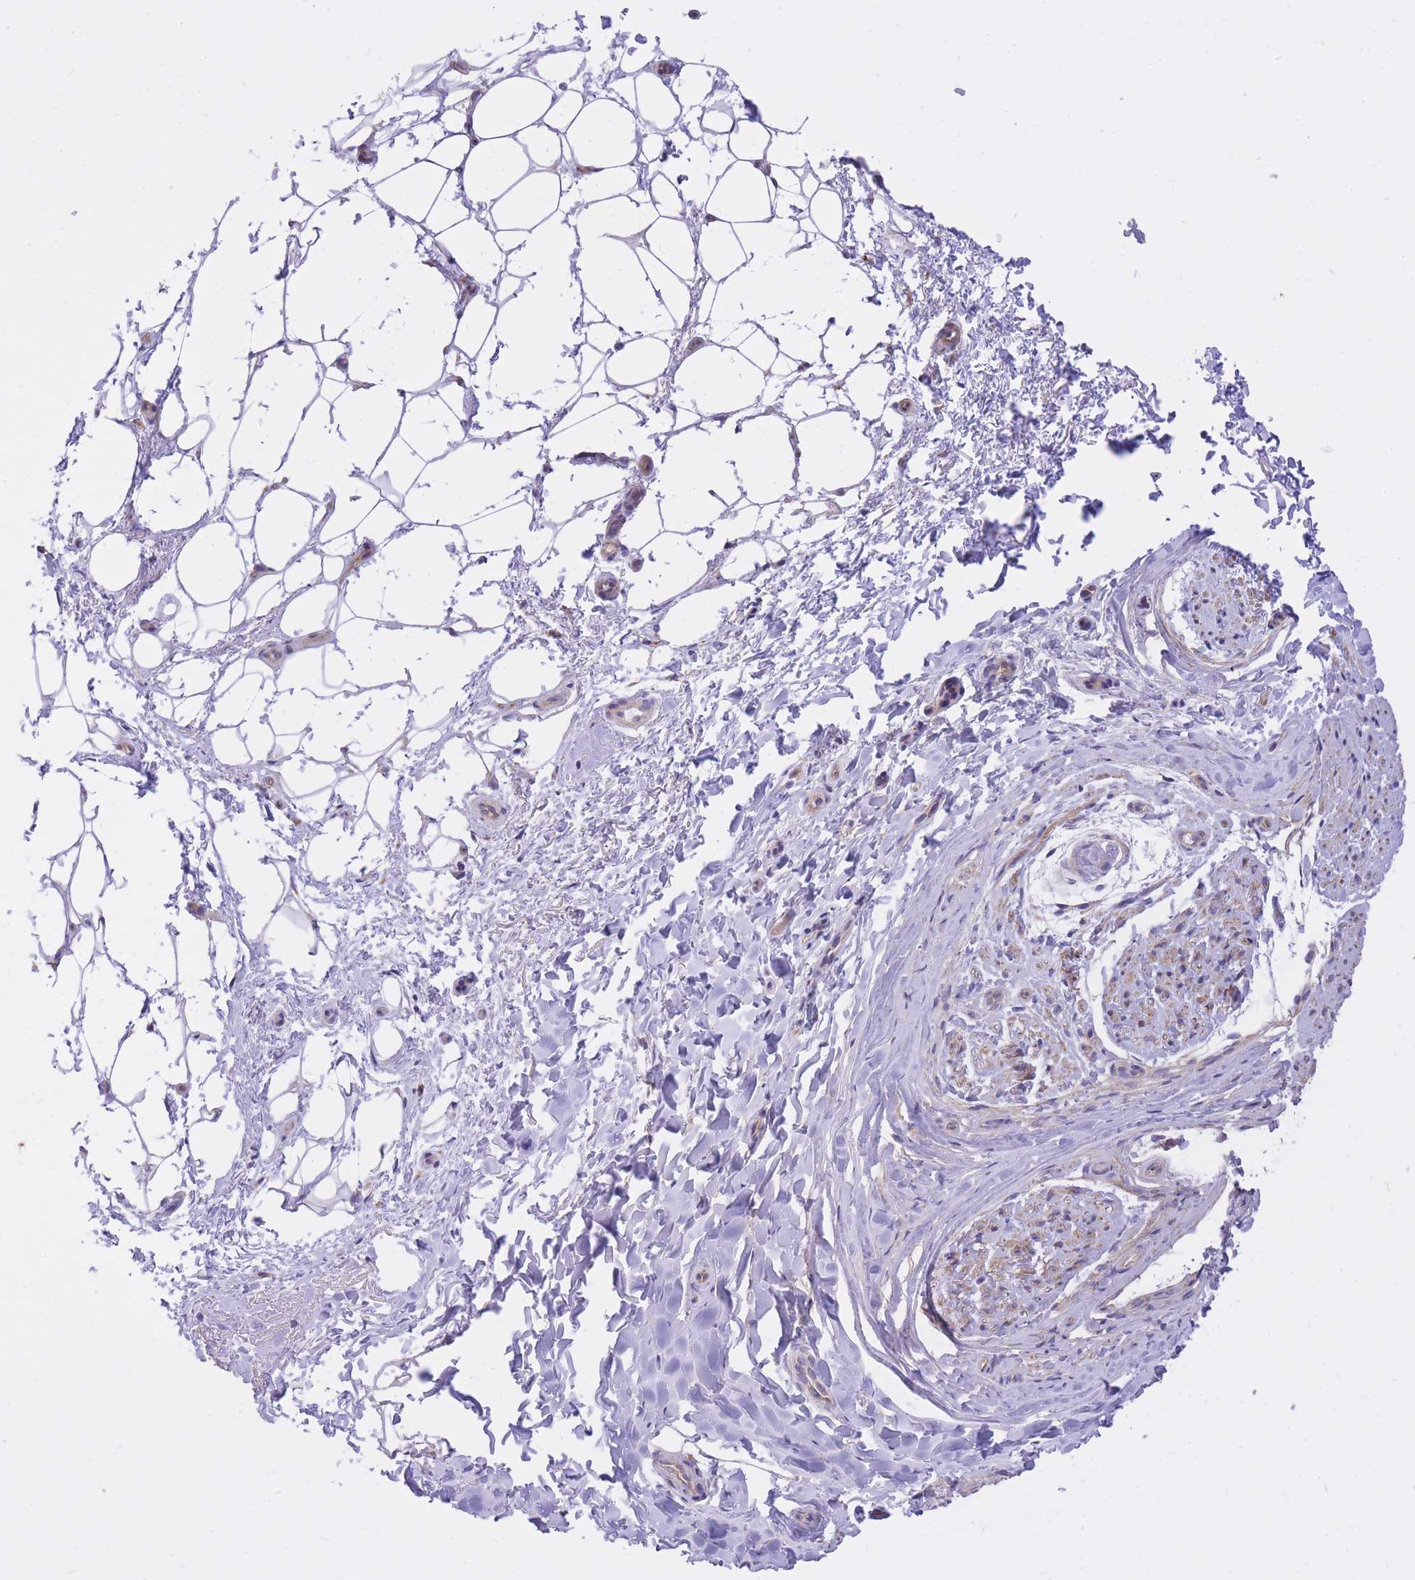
{"staining": {"intensity": "negative", "quantity": "none", "location": "none"}, "tissue": "adipose tissue", "cell_type": "Adipocytes", "image_type": "normal", "snomed": [{"axis": "morphology", "description": "Normal tissue, NOS"}, {"axis": "topography", "description": "Peripheral nerve tissue"}], "caption": "The immunohistochemistry photomicrograph has no significant staining in adipocytes of adipose tissue. The staining is performed using DAB brown chromogen with nuclei counter-stained in using hematoxylin.", "gene": "GBP7", "patient": {"sex": "female", "age": 61}}